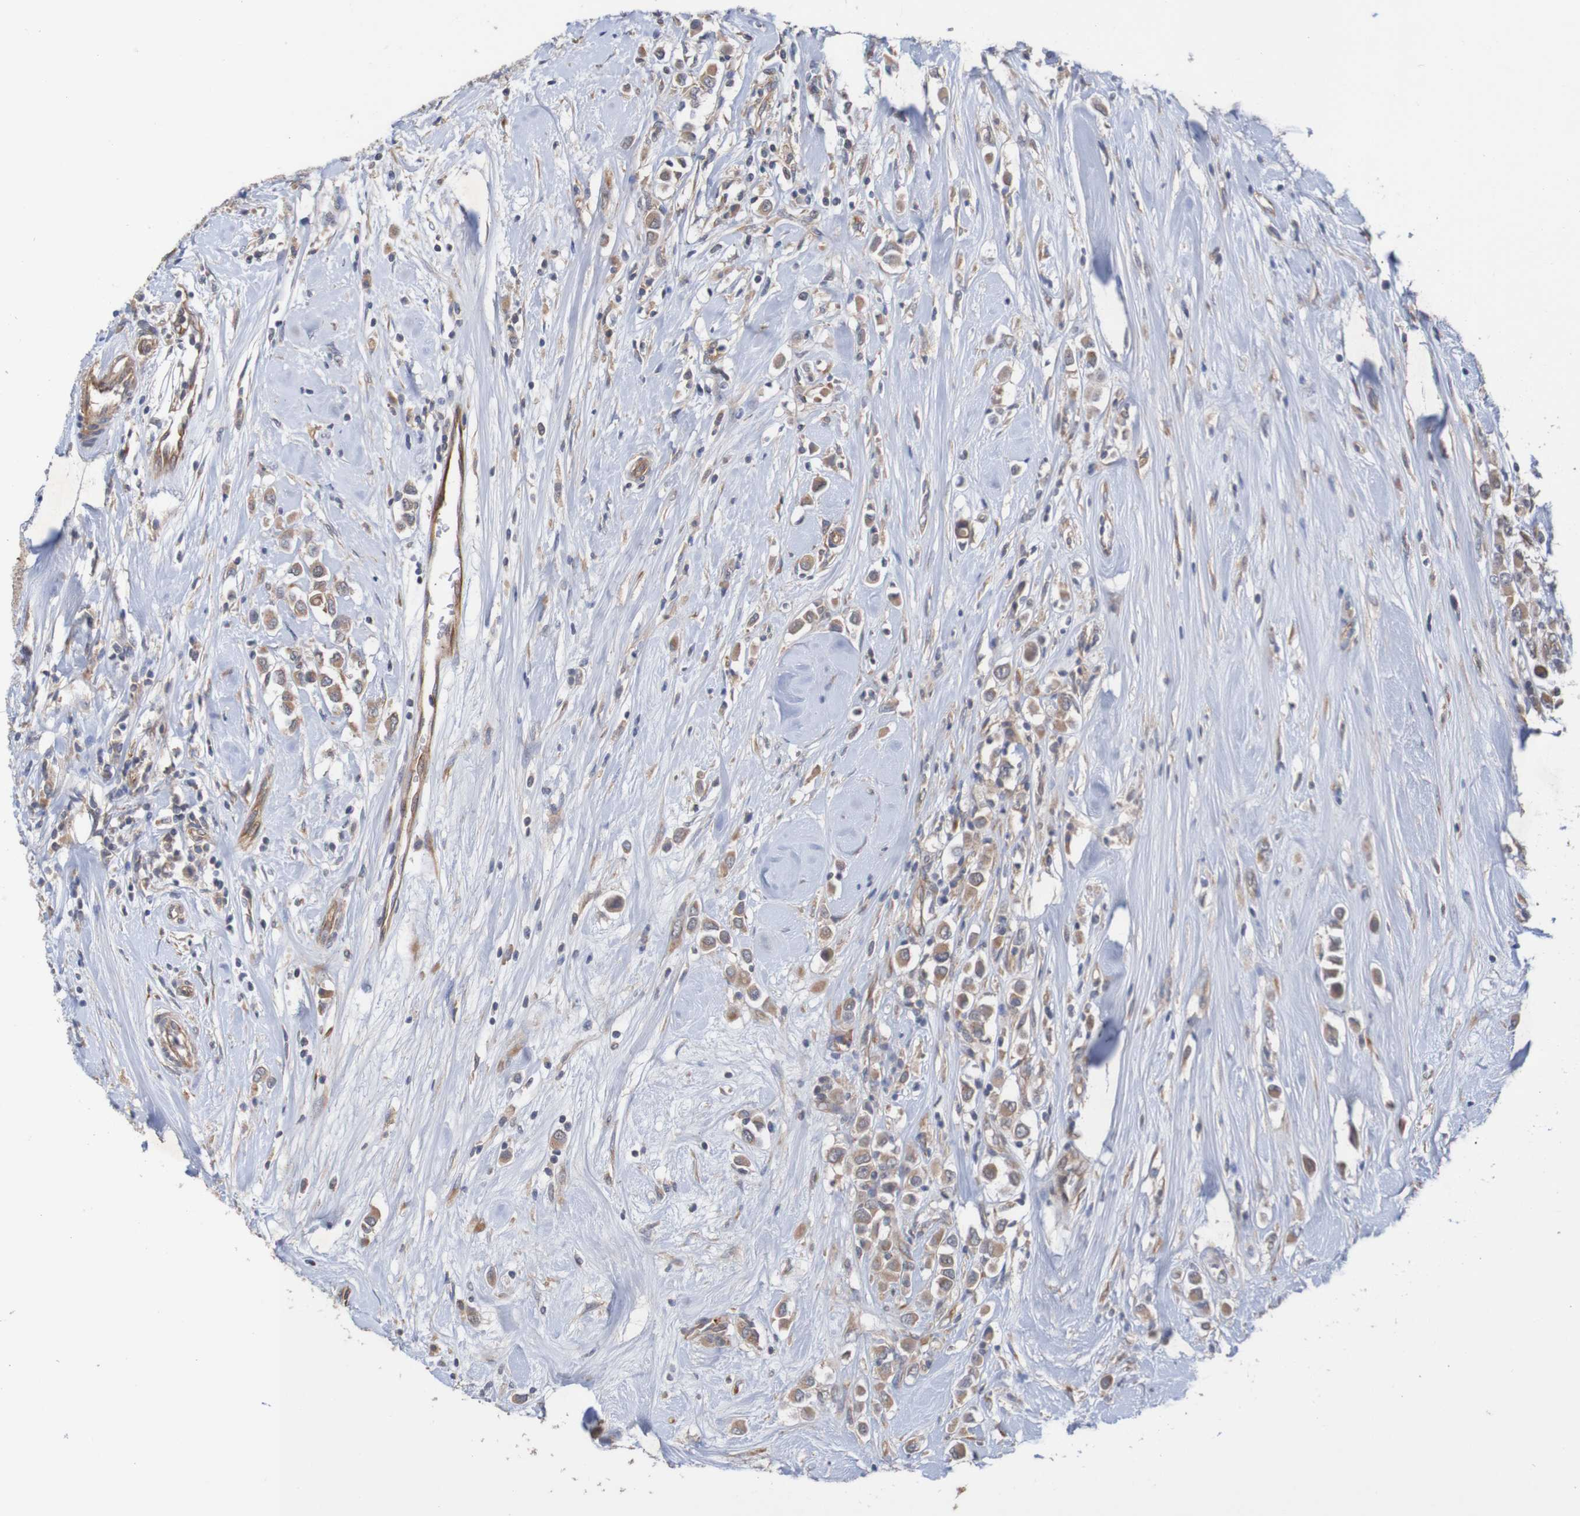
{"staining": {"intensity": "moderate", "quantity": ">75%", "location": "cytoplasmic/membranous"}, "tissue": "breast cancer", "cell_type": "Tumor cells", "image_type": "cancer", "snomed": [{"axis": "morphology", "description": "Duct carcinoma"}, {"axis": "topography", "description": "Breast"}], "caption": "Human breast cancer (intraductal carcinoma) stained with a protein marker demonstrates moderate staining in tumor cells.", "gene": "ST8SIA6", "patient": {"sex": "female", "age": 61}}